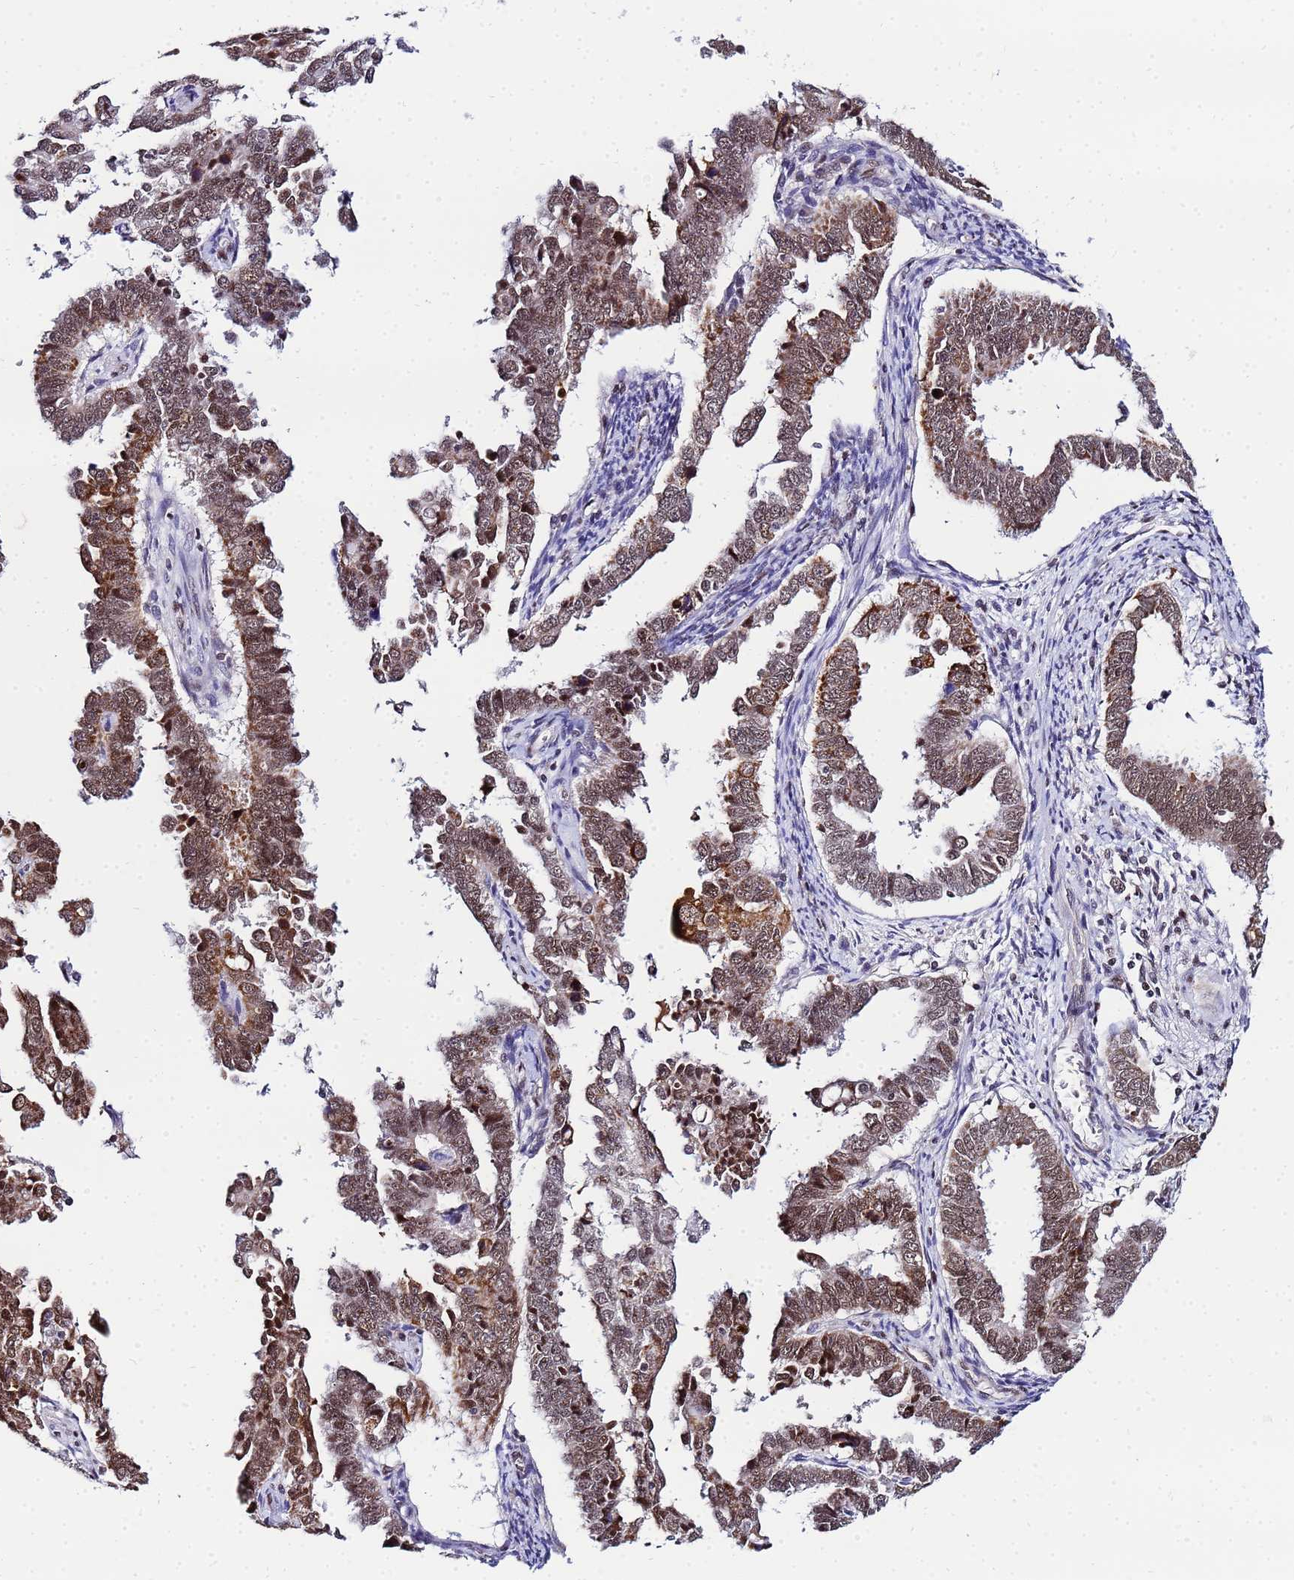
{"staining": {"intensity": "moderate", "quantity": ">75%", "location": "cytoplasmic/membranous,nuclear"}, "tissue": "endometrial cancer", "cell_type": "Tumor cells", "image_type": "cancer", "snomed": [{"axis": "morphology", "description": "Adenocarcinoma, NOS"}, {"axis": "topography", "description": "Endometrium"}], "caption": "Protein staining reveals moderate cytoplasmic/membranous and nuclear staining in approximately >75% of tumor cells in adenocarcinoma (endometrial).", "gene": "CKMT1A", "patient": {"sex": "female", "age": 75}}